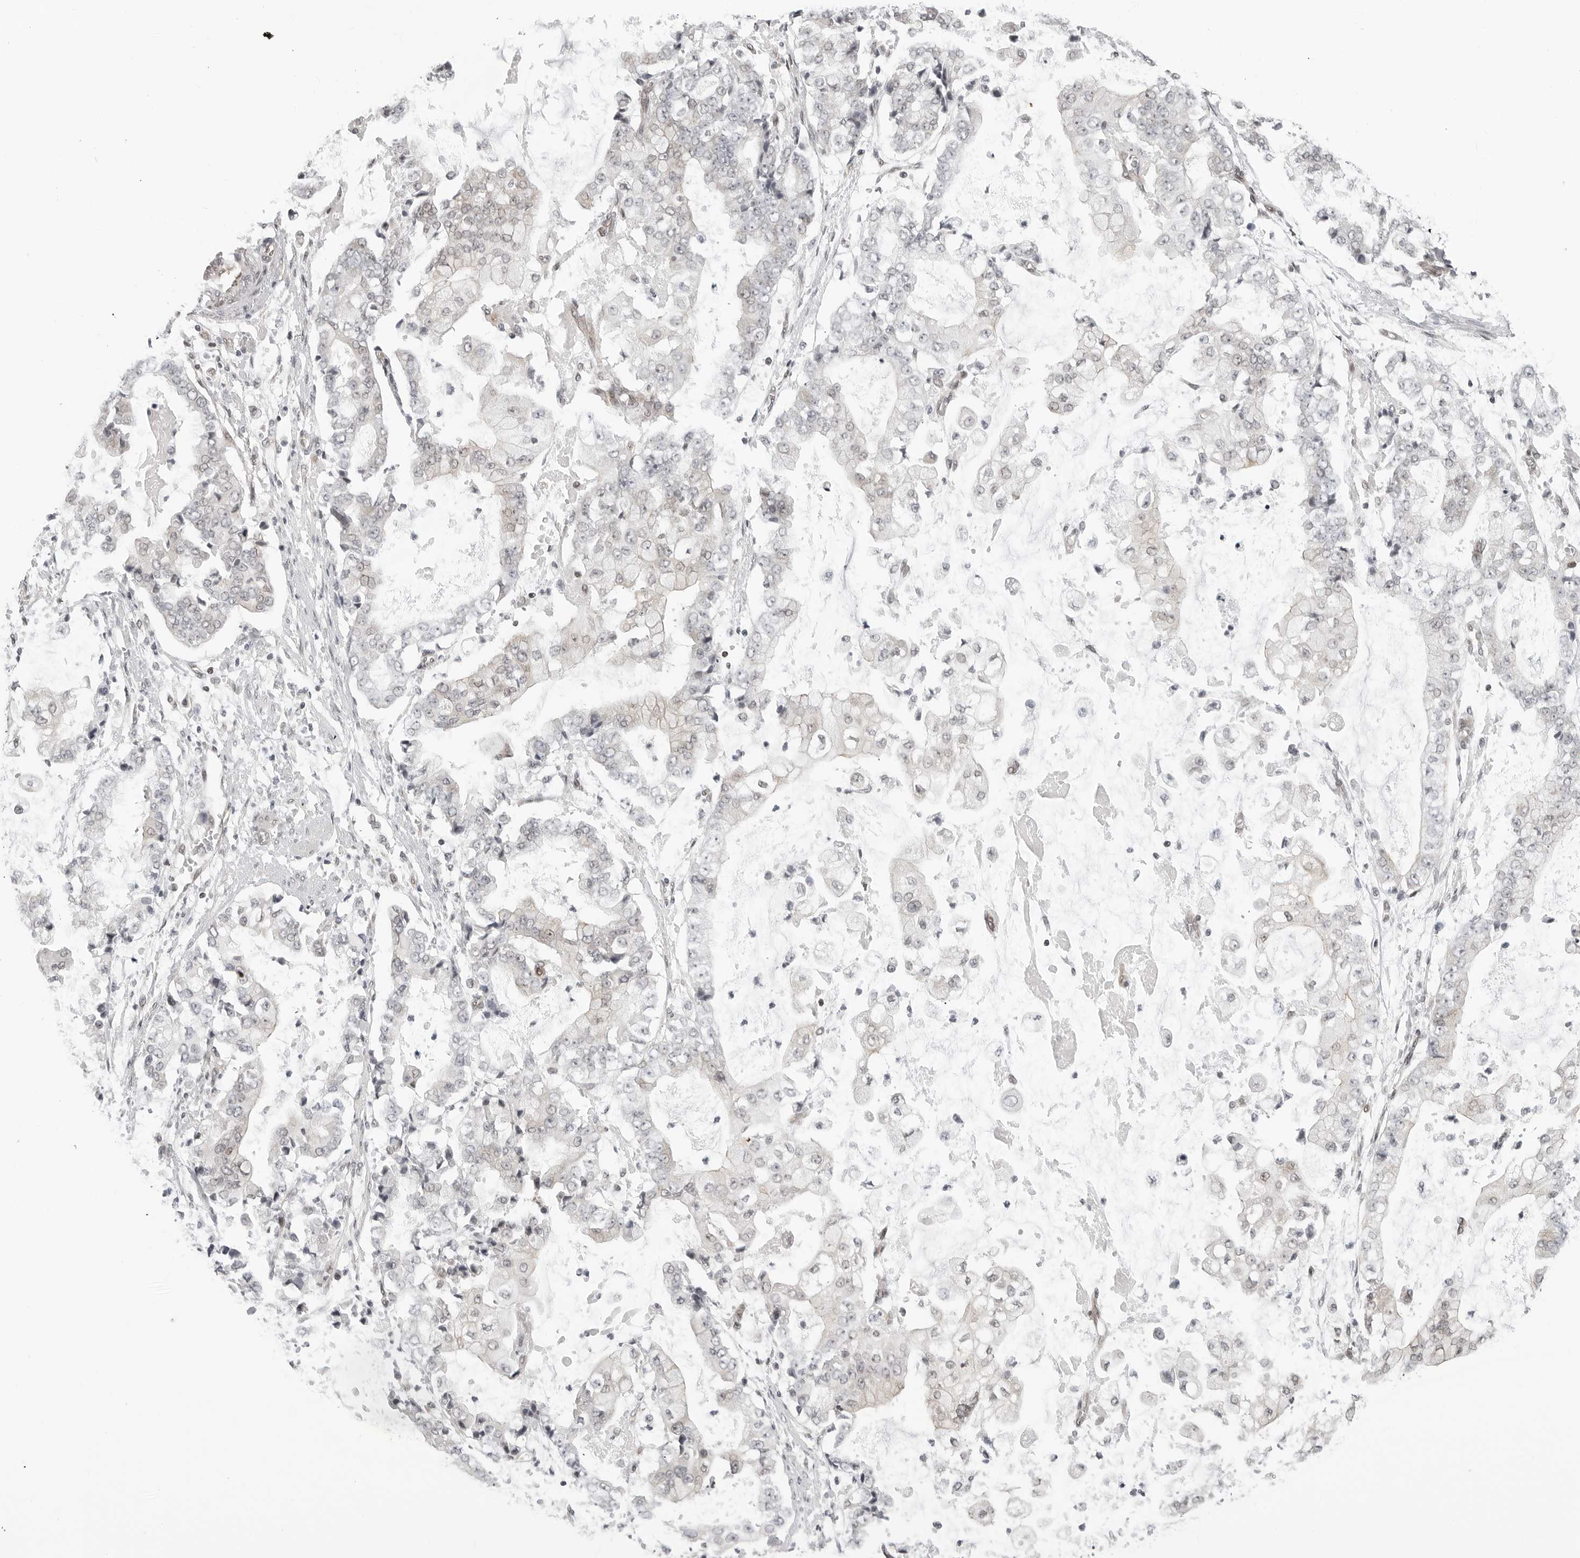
{"staining": {"intensity": "negative", "quantity": "none", "location": "none"}, "tissue": "stomach cancer", "cell_type": "Tumor cells", "image_type": "cancer", "snomed": [{"axis": "morphology", "description": "Adenocarcinoma, NOS"}, {"axis": "topography", "description": "Stomach"}], "caption": "This is an immunohistochemistry (IHC) image of human stomach cancer (adenocarcinoma). There is no positivity in tumor cells.", "gene": "C8orf33", "patient": {"sex": "male", "age": 76}}